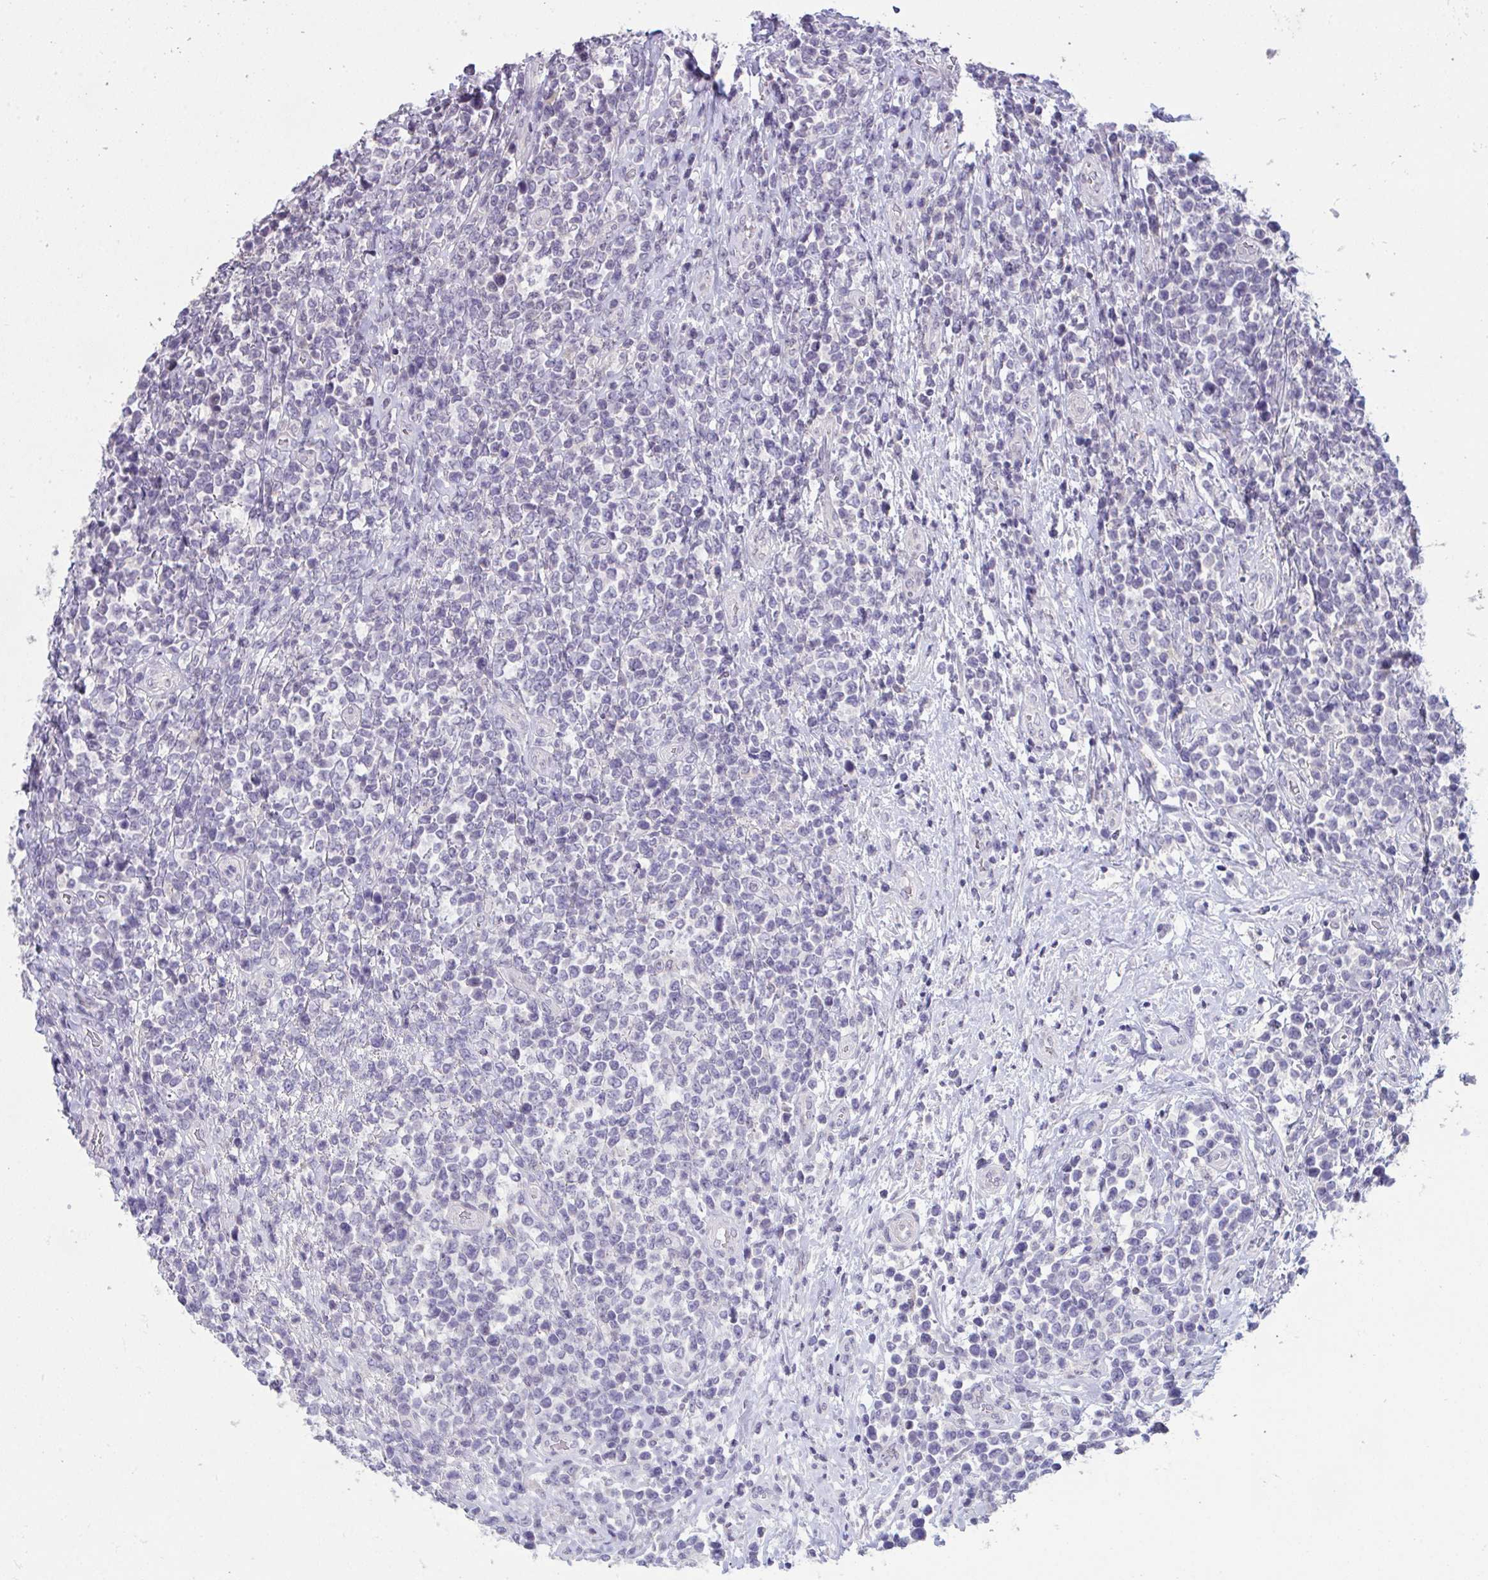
{"staining": {"intensity": "negative", "quantity": "none", "location": "none"}, "tissue": "lymphoma", "cell_type": "Tumor cells", "image_type": "cancer", "snomed": [{"axis": "morphology", "description": "Malignant lymphoma, non-Hodgkin's type, High grade"}, {"axis": "topography", "description": "Soft tissue"}], "caption": "Immunohistochemistry (IHC) image of neoplastic tissue: lymphoma stained with DAB exhibits no significant protein expression in tumor cells.", "gene": "ATP6V0D2", "patient": {"sex": "female", "age": 56}}